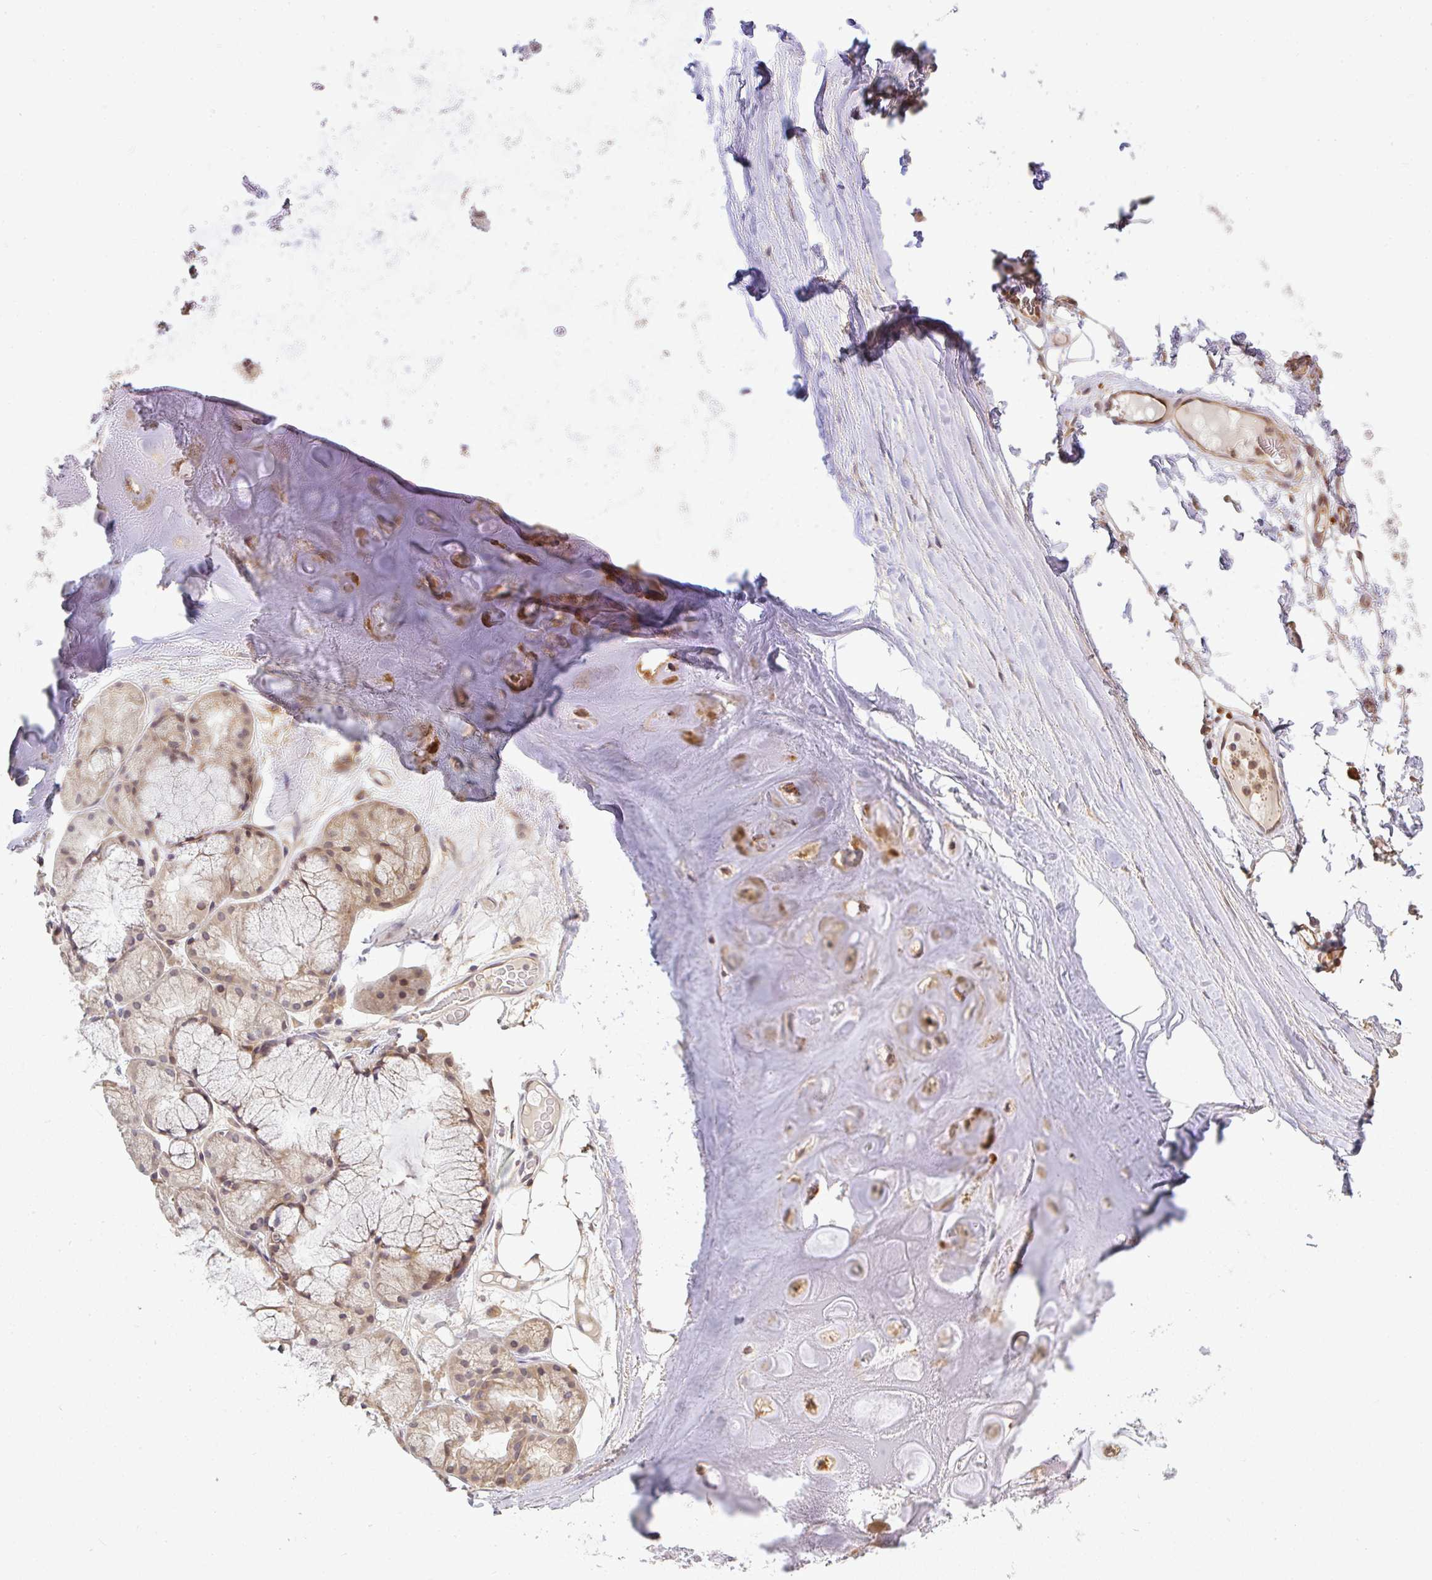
{"staining": {"intensity": "moderate", "quantity": ">75%", "location": "cytoplasmic/membranous"}, "tissue": "soft tissue", "cell_type": "Chondrocytes", "image_type": "normal", "snomed": [{"axis": "morphology", "description": "Normal tissue, NOS"}, {"axis": "topography", "description": "Lymph node"}, {"axis": "topography", "description": "Cartilage tissue"}, {"axis": "topography", "description": "Nasopharynx"}], "caption": "The image shows staining of benign soft tissue, revealing moderate cytoplasmic/membranous protein positivity (brown color) within chondrocytes.", "gene": "FAM153A", "patient": {"sex": "male", "age": 63}}